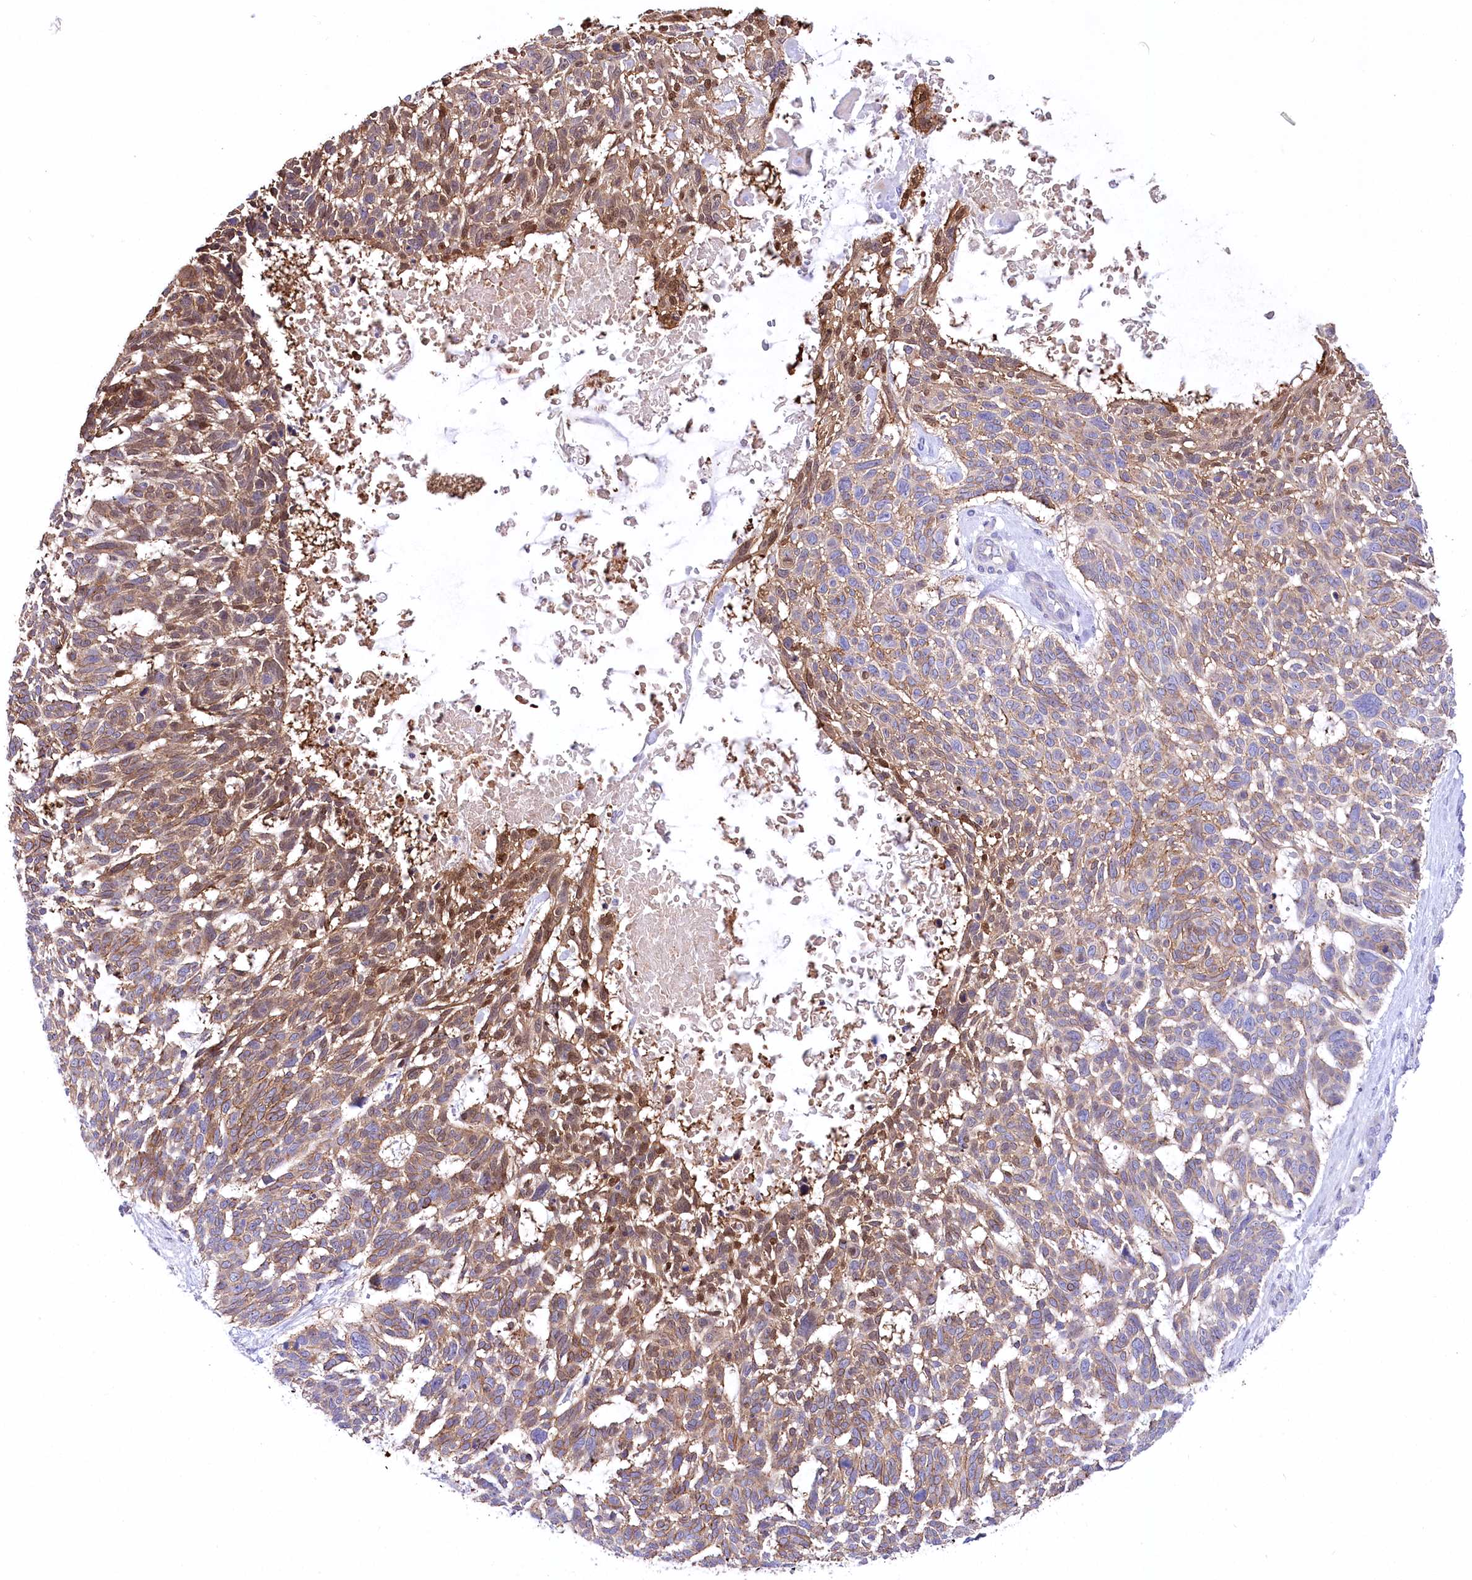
{"staining": {"intensity": "moderate", "quantity": "25%-75%", "location": "cytoplasmic/membranous"}, "tissue": "skin cancer", "cell_type": "Tumor cells", "image_type": "cancer", "snomed": [{"axis": "morphology", "description": "Basal cell carcinoma"}, {"axis": "topography", "description": "Skin"}], "caption": "Immunohistochemical staining of human skin cancer (basal cell carcinoma) exhibits medium levels of moderate cytoplasmic/membranous positivity in approximately 25%-75% of tumor cells. Immunohistochemistry stains the protein of interest in brown and the nuclei are stained blue.", "gene": "CEP164", "patient": {"sex": "male", "age": 88}}